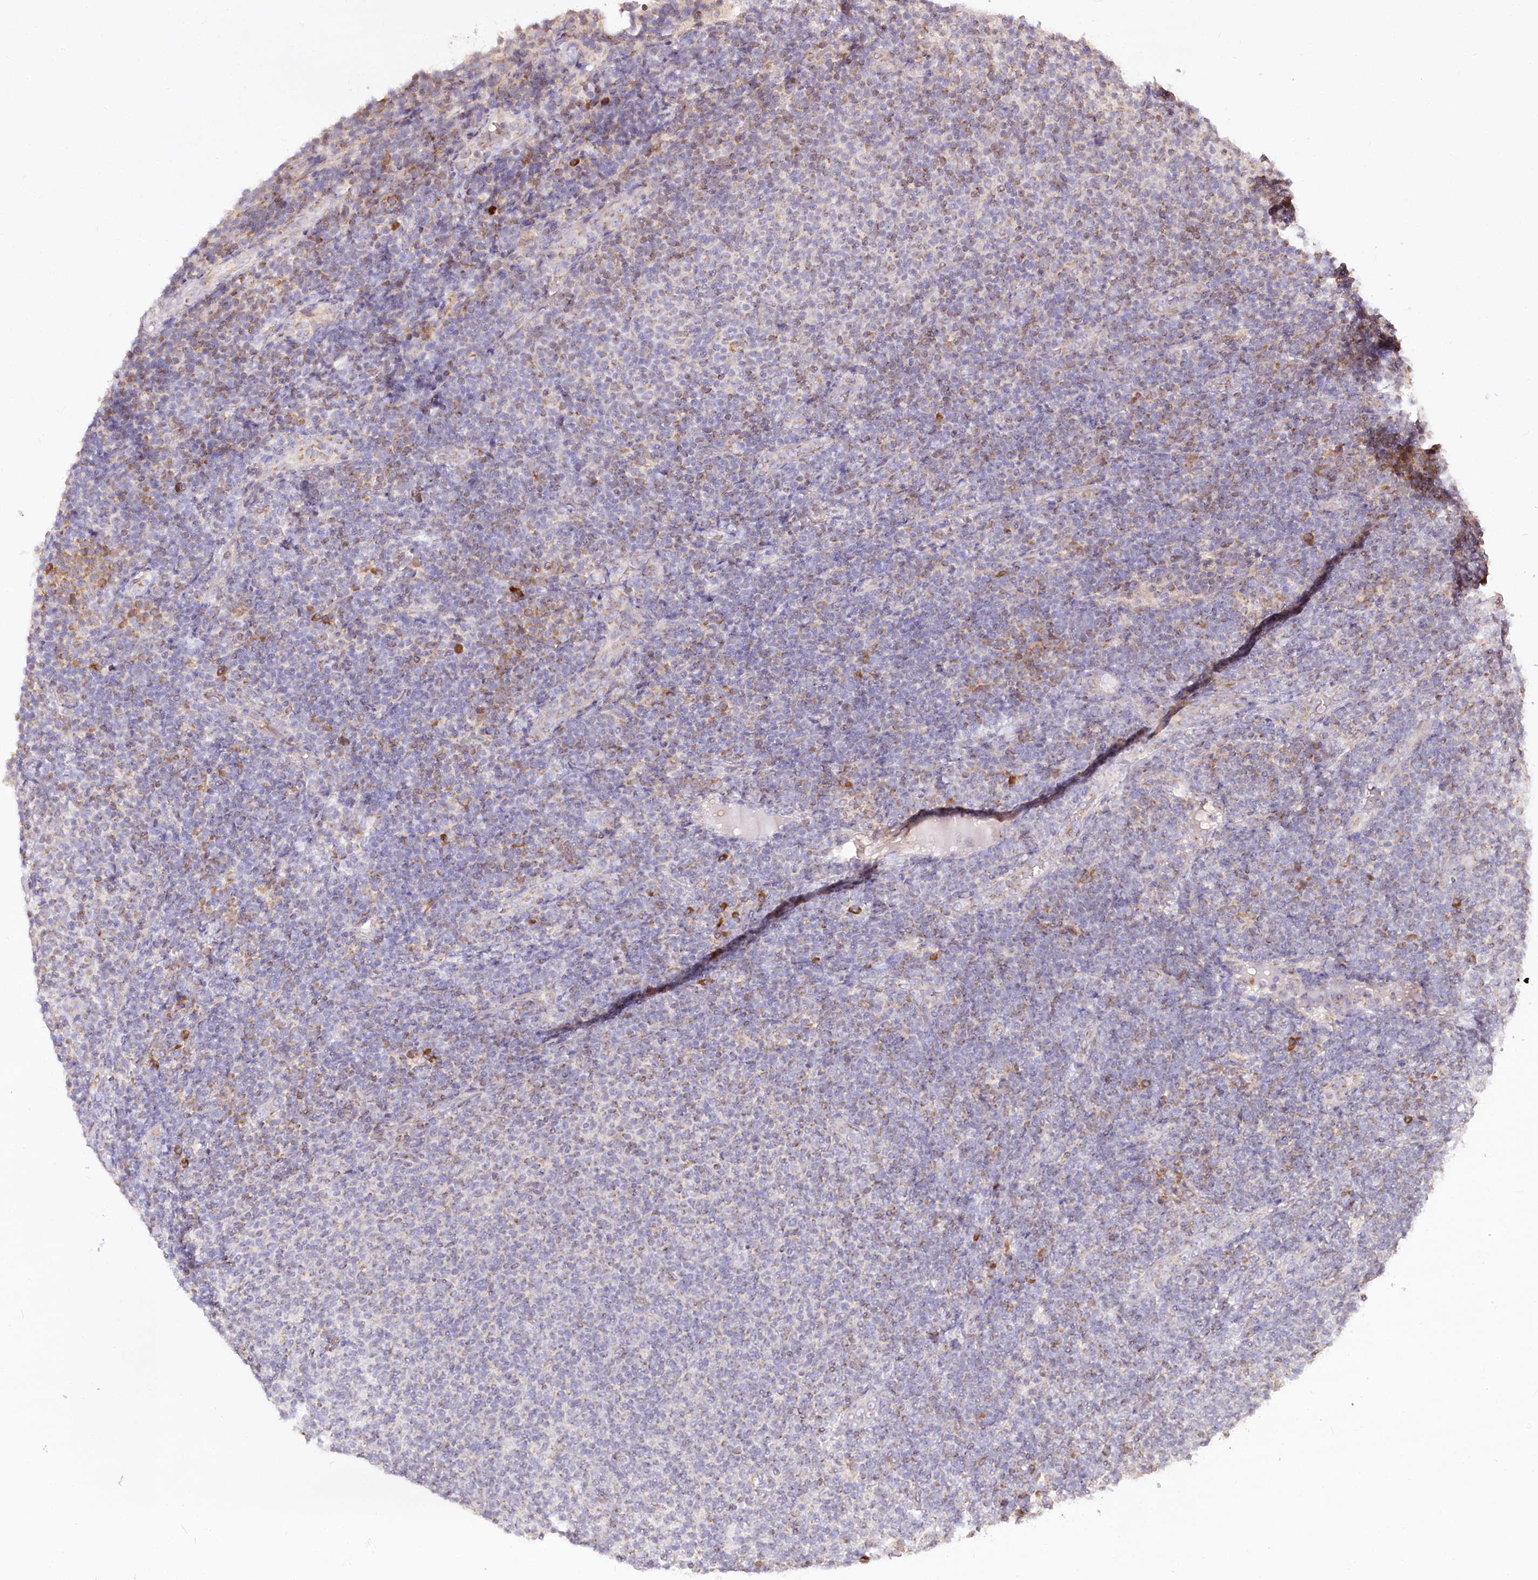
{"staining": {"intensity": "negative", "quantity": "none", "location": "none"}, "tissue": "lymphoma", "cell_type": "Tumor cells", "image_type": "cancer", "snomed": [{"axis": "morphology", "description": "Malignant lymphoma, non-Hodgkin's type, Low grade"}, {"axis": "topography", "description": "Lymph node"}], "caption": "Malignant lymphoma, non-Hodgkin's type (low-grade) stained for a protein using immunohistochemistry (IHC) demonstrates no staining tumor cells.", "gene": "STT3B", "patient": {"sex": "male", "age": 66}}